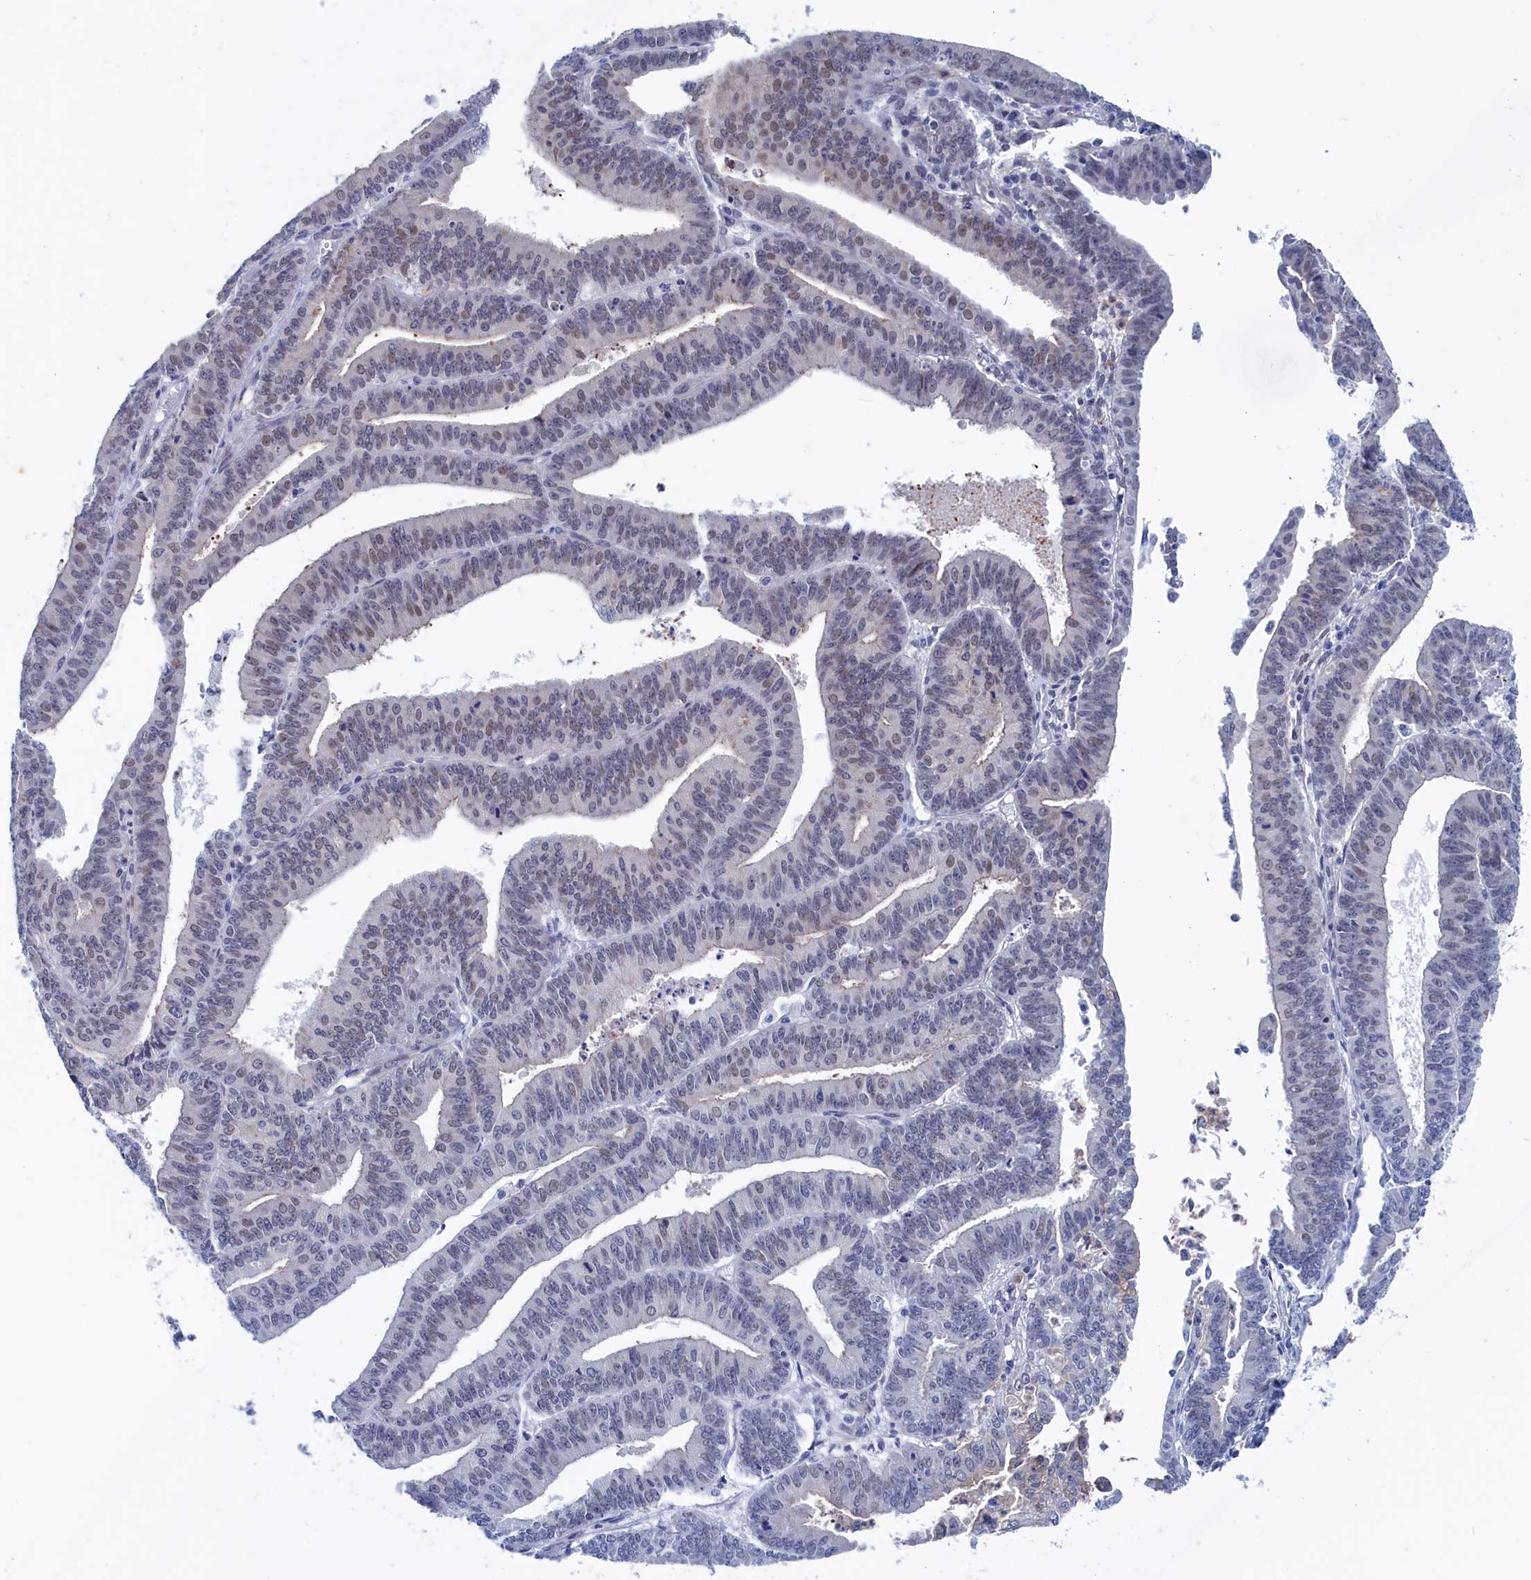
{"staining": {"intensity": "weak", "quantity": "<25%", "location": "nuclear"}, "tissue": "endometrial cancer", "cell_type": "Tumor cells", "image_type": "cancer", "snomed": [{"axis": "morphology", "description": "Adenocarcinoma, NOS"}, {"axis": "topography", "description": "Endometrium"}], "caption": "An immunohistochemistry (IHC) micrograph of endometrial cancer is shown. There is no staining in tumor cells of endometrial cancer.", "gene": "MARCHF3", "patient": {"sex": "female", "age": 73}}